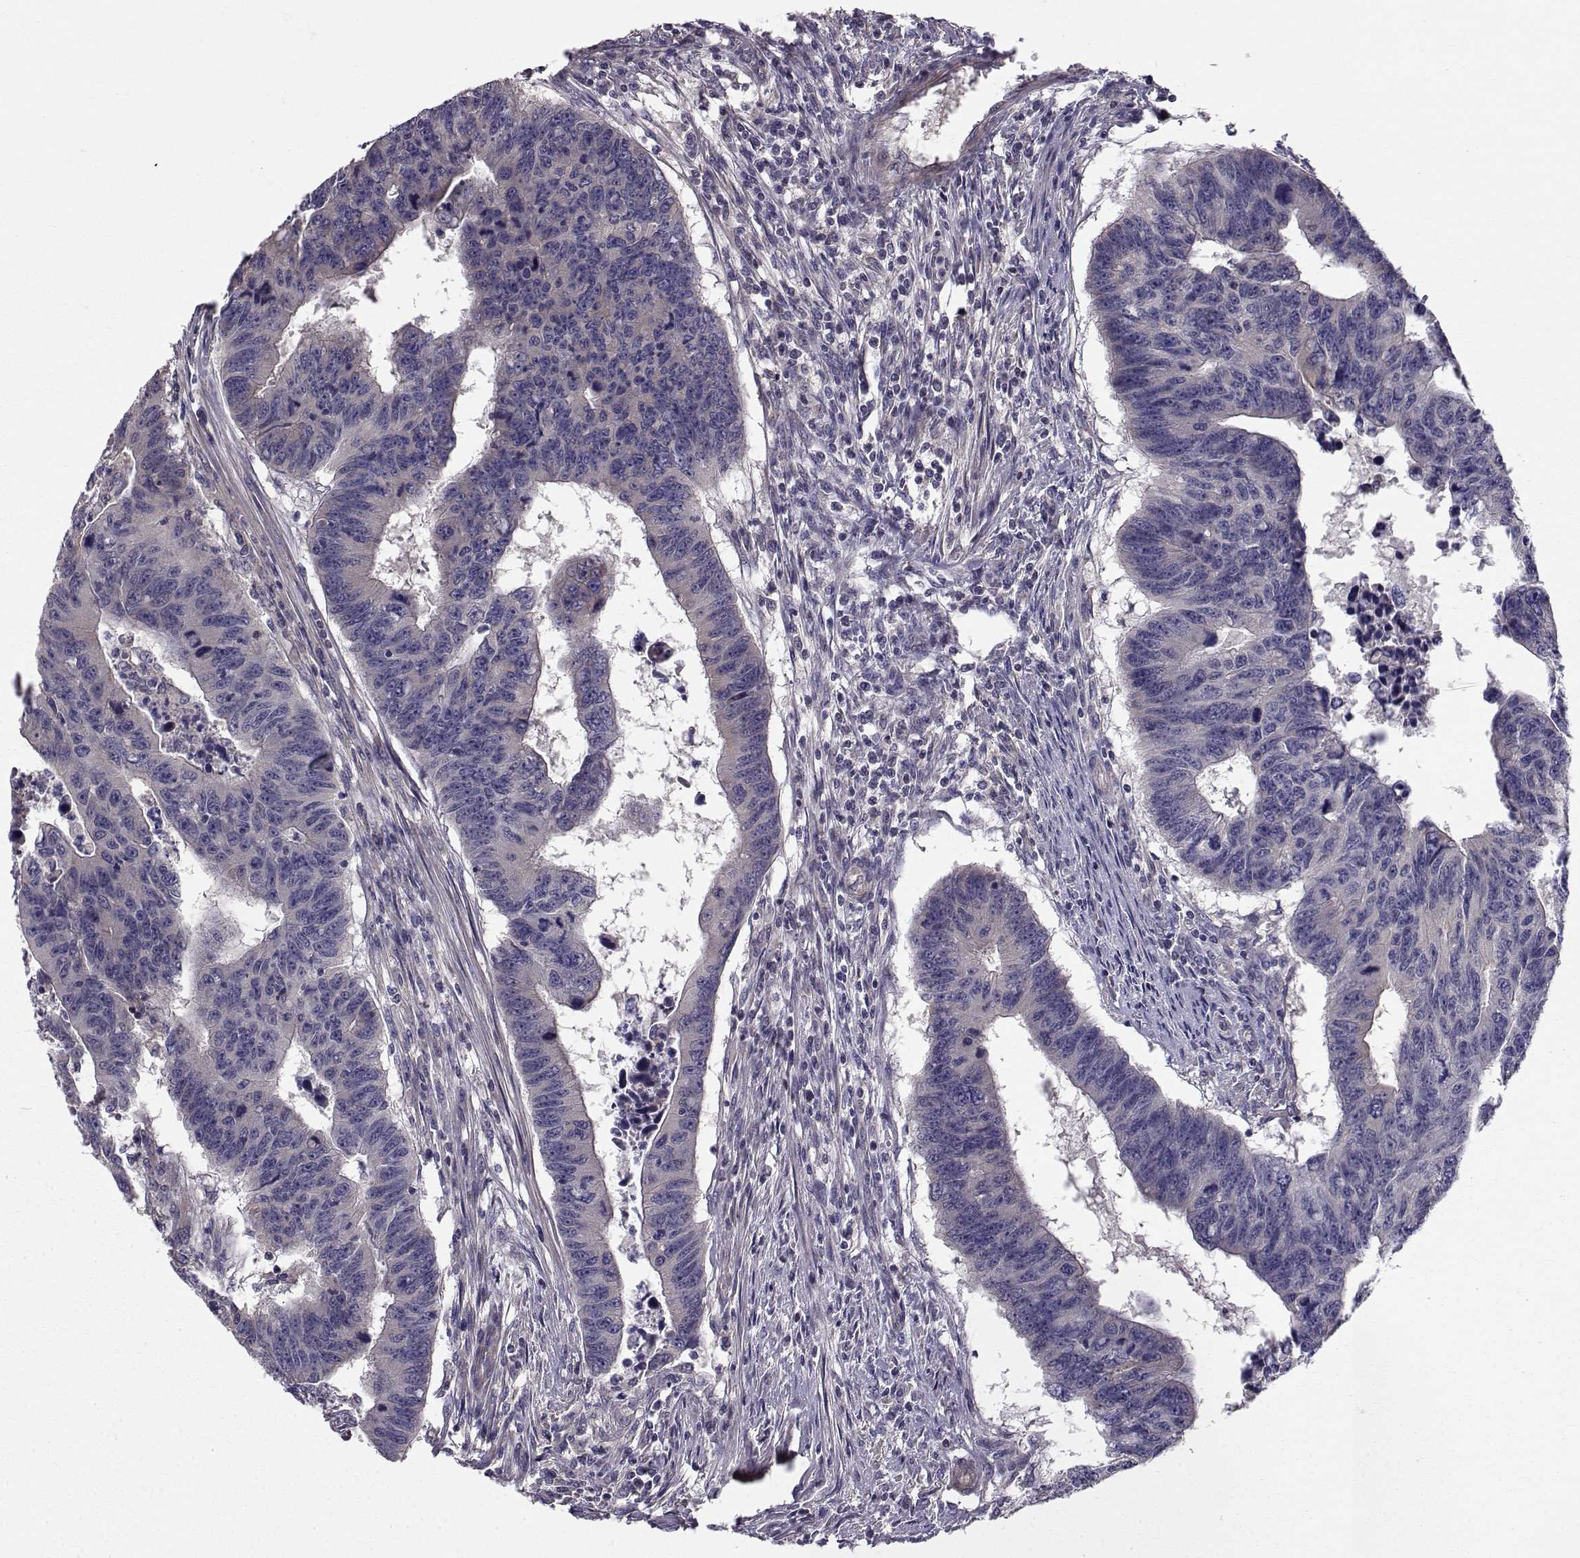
{"staining": {"intensity": "negative", "quantity": "none", "location": "none"}, "tissue": "colorectal cancer", "cell_type": "Tumor cells", "image_type": "cancer", "snomed": [{"axis": "morphology", "description": "Adenocarcinoma, NOS"}, {"axis": "topography", "description": "Rectum"}], "caption": "Photomicrograph shows no significant protein expression in tumor cells of adenocarcinoma (colorectal).", "gene": "PEX5L", "patient": {"sex": "female", "age": 85}}